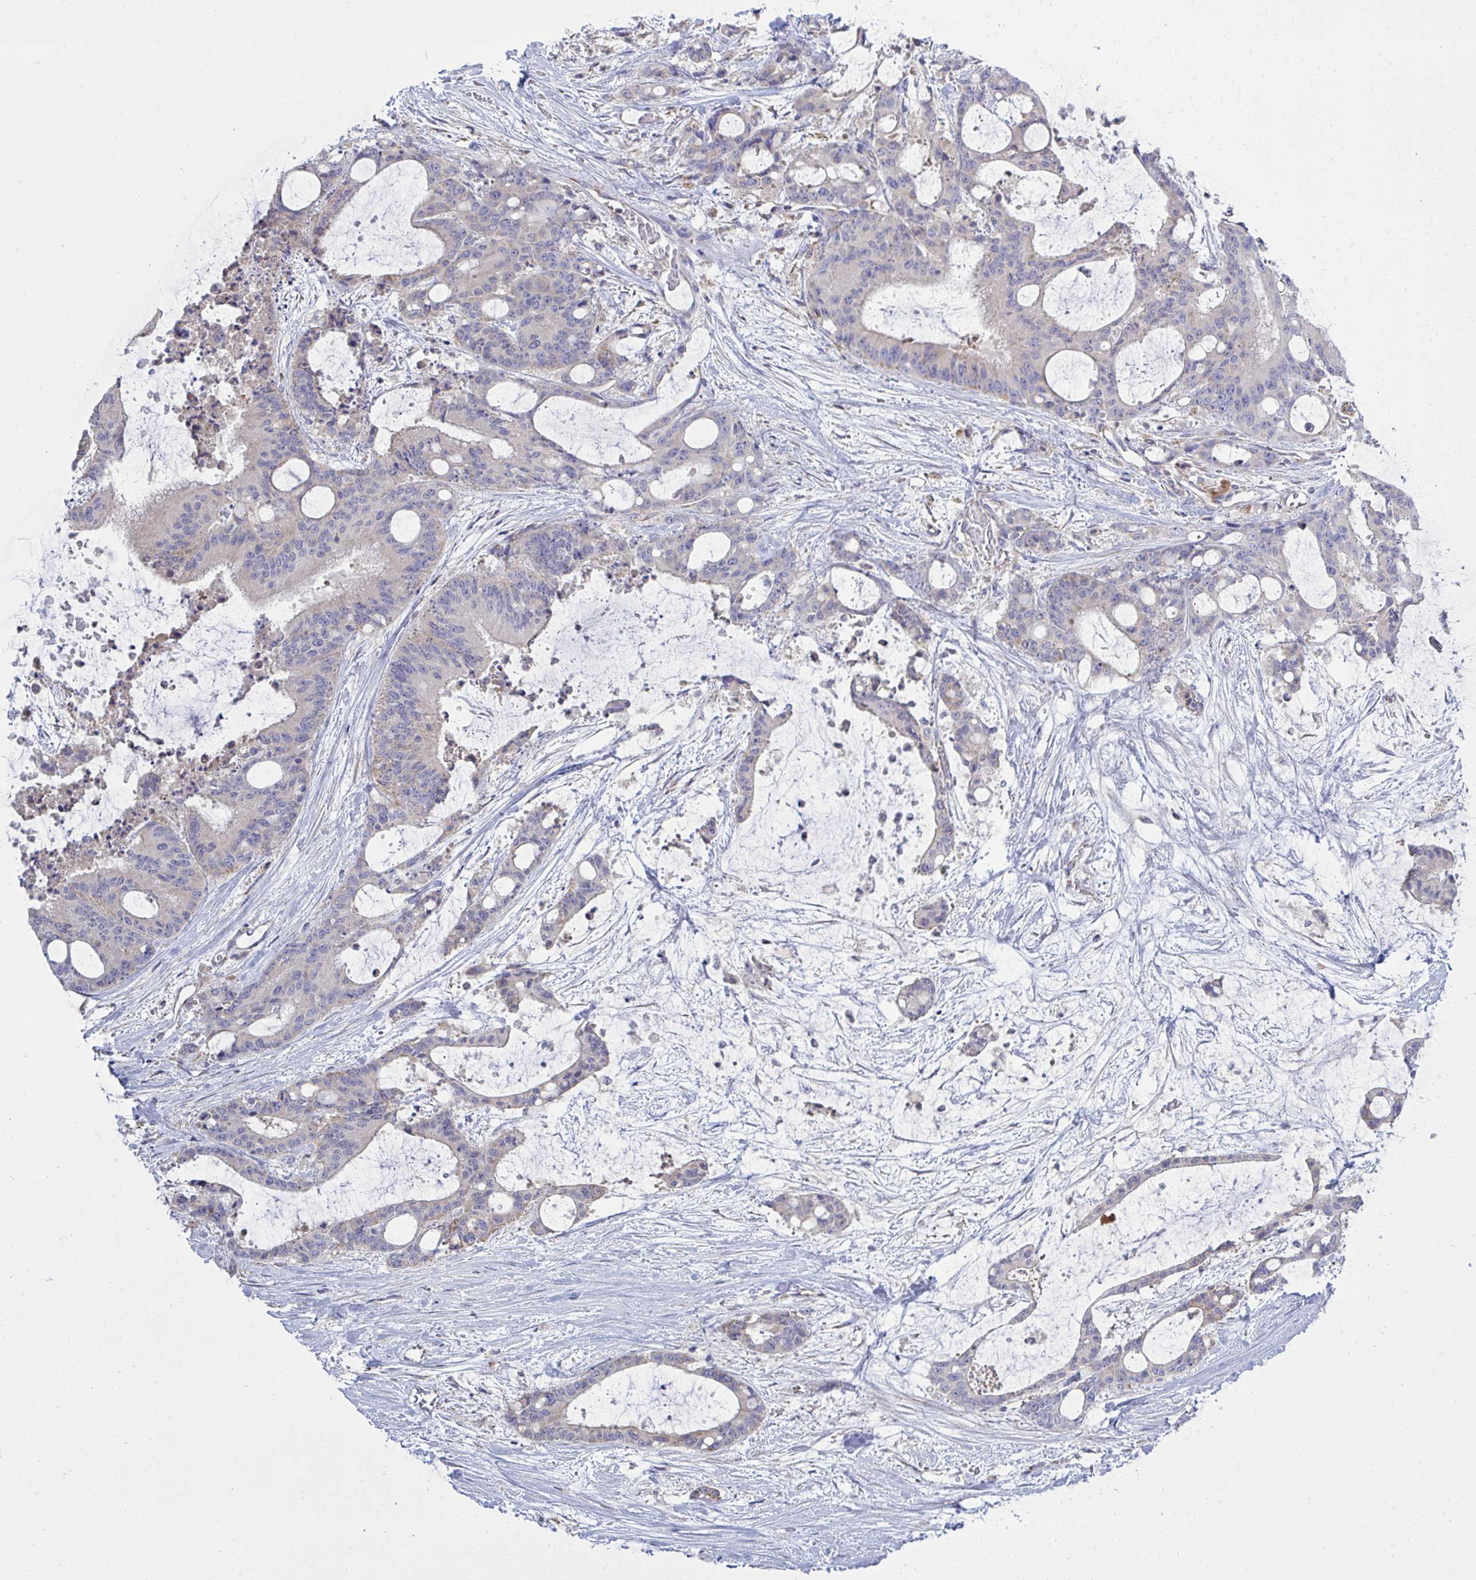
{"staining": {"intensity": "weak", "quantity": "<25%", "location": "cytoplasmic/membranous"}, "tissue": "liver cancer", "cell_type": "Tumor cells", "image_type": "cancer", "snomed": [{"axis": "morphology", "description": "Normal tissue, NOS"}, {"axis": "morphology", "description": "Cholangiocarcinoma"}, {"axis": "topography", "description": "Liver"}, {"axis": "topography", "description": "Peripheral nerve tissue"}], "caption": "Tumor cells are negative for brown protein staining in liver cholangiocarcinoma. Nuclei are stained in blue.", "gene": "NDUFA7", "patient": {"sex": "female", "age": 73}}